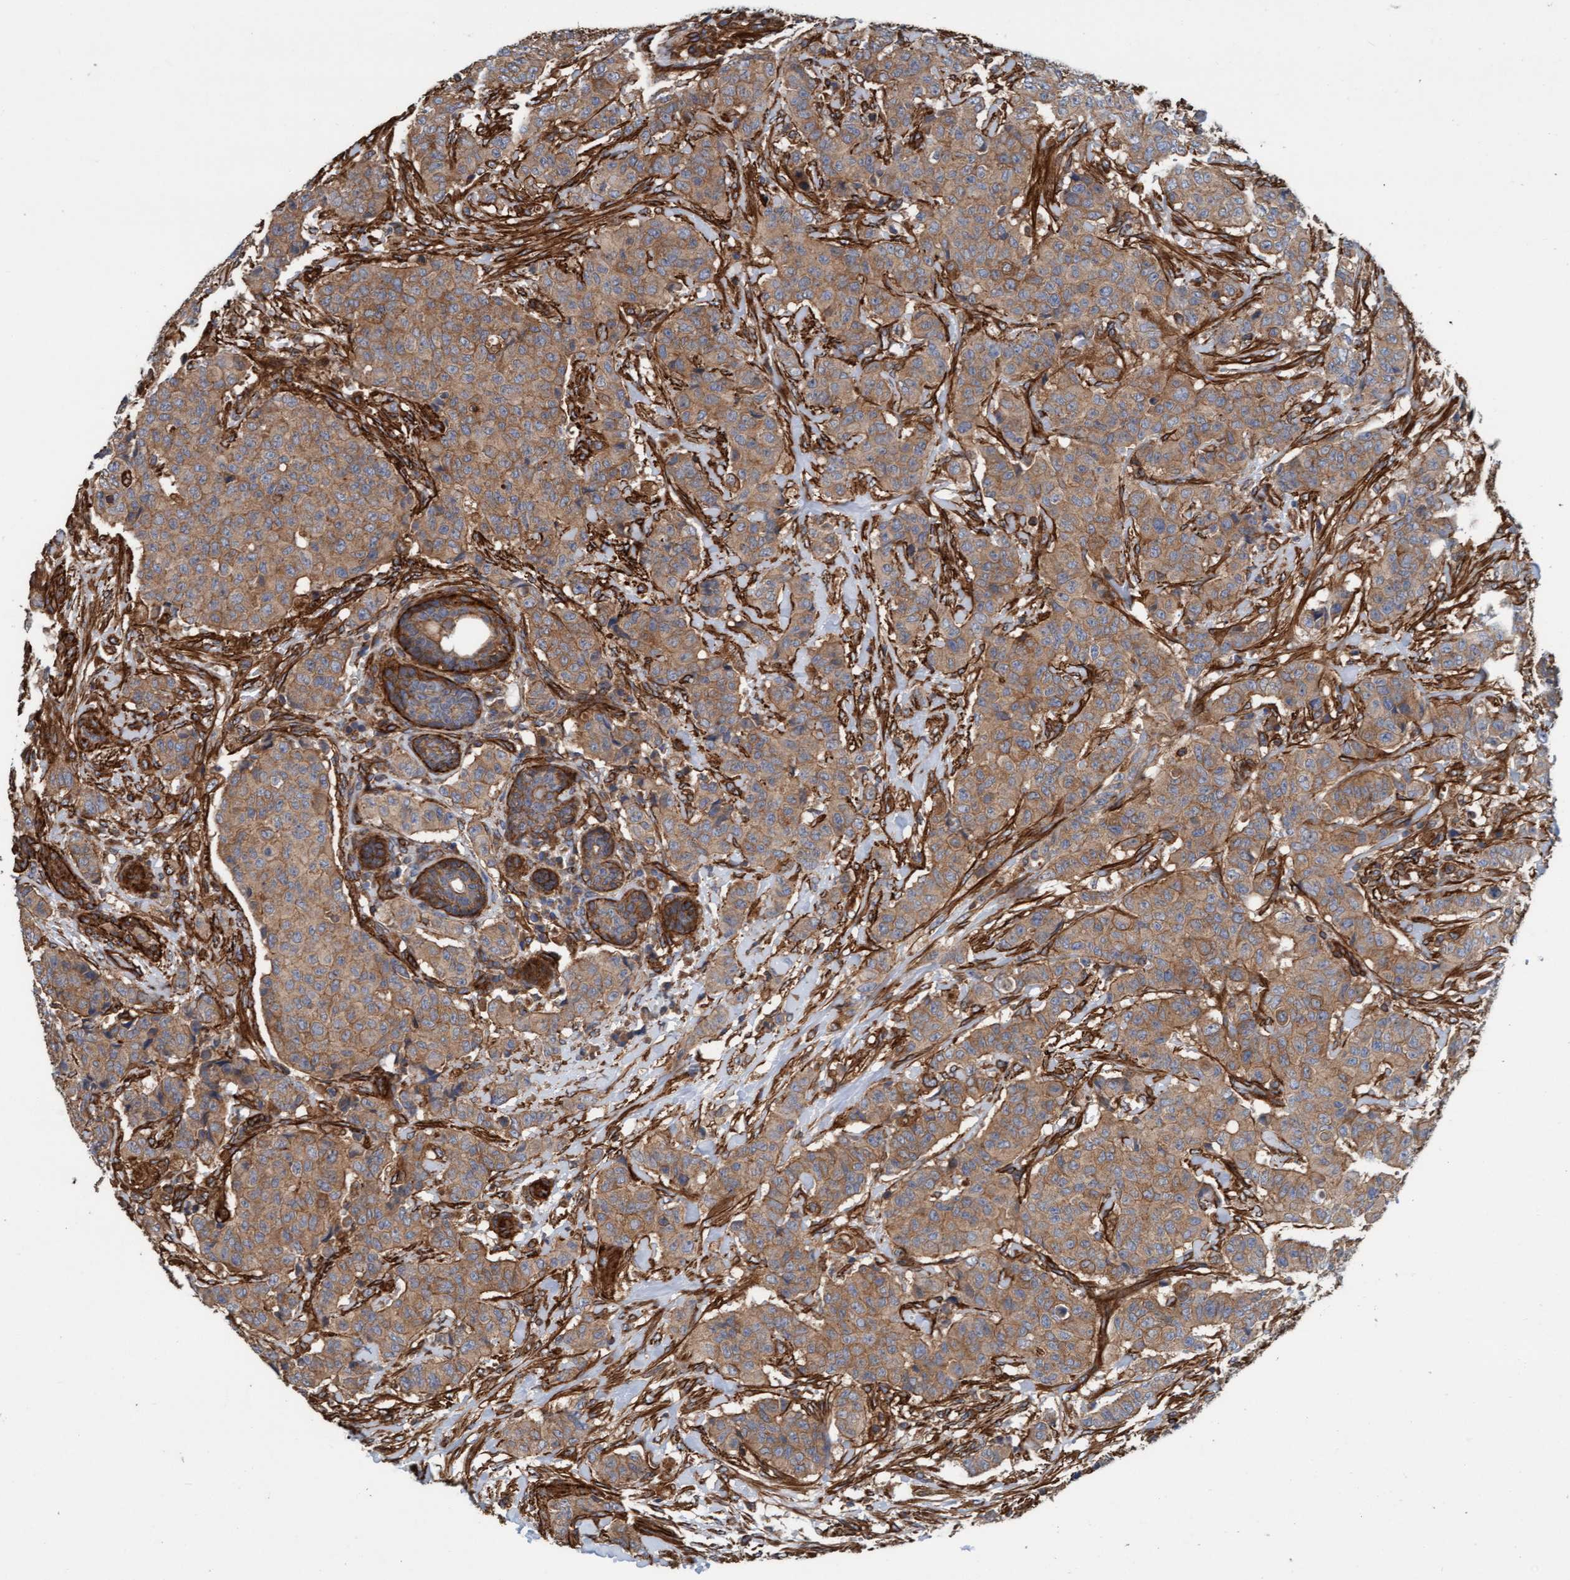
{"staining": {"intensity": "moderate", "quantity": ">75%", "location": "cytoplasmic/membranous"}, "tissue": "breast cancer", "cell_type": "Tumor cells", "image_type": "cancer", "snomed": [{"axis": "morphology", "description": "Normal tissue, NOS"}, {"axis": "morphology", "description": "Duct carcinoma"}, {"axis": "topography", "description": "Breast"}], "caption": "Immunohistochemical staining of breast cancer demonstrates medium levels of moderate cytoplasmic/membranous protein expression in approximately >75% of tumor cells.", "gene": "STXBP4", "patient": {"sex": "female", "age": 40}}